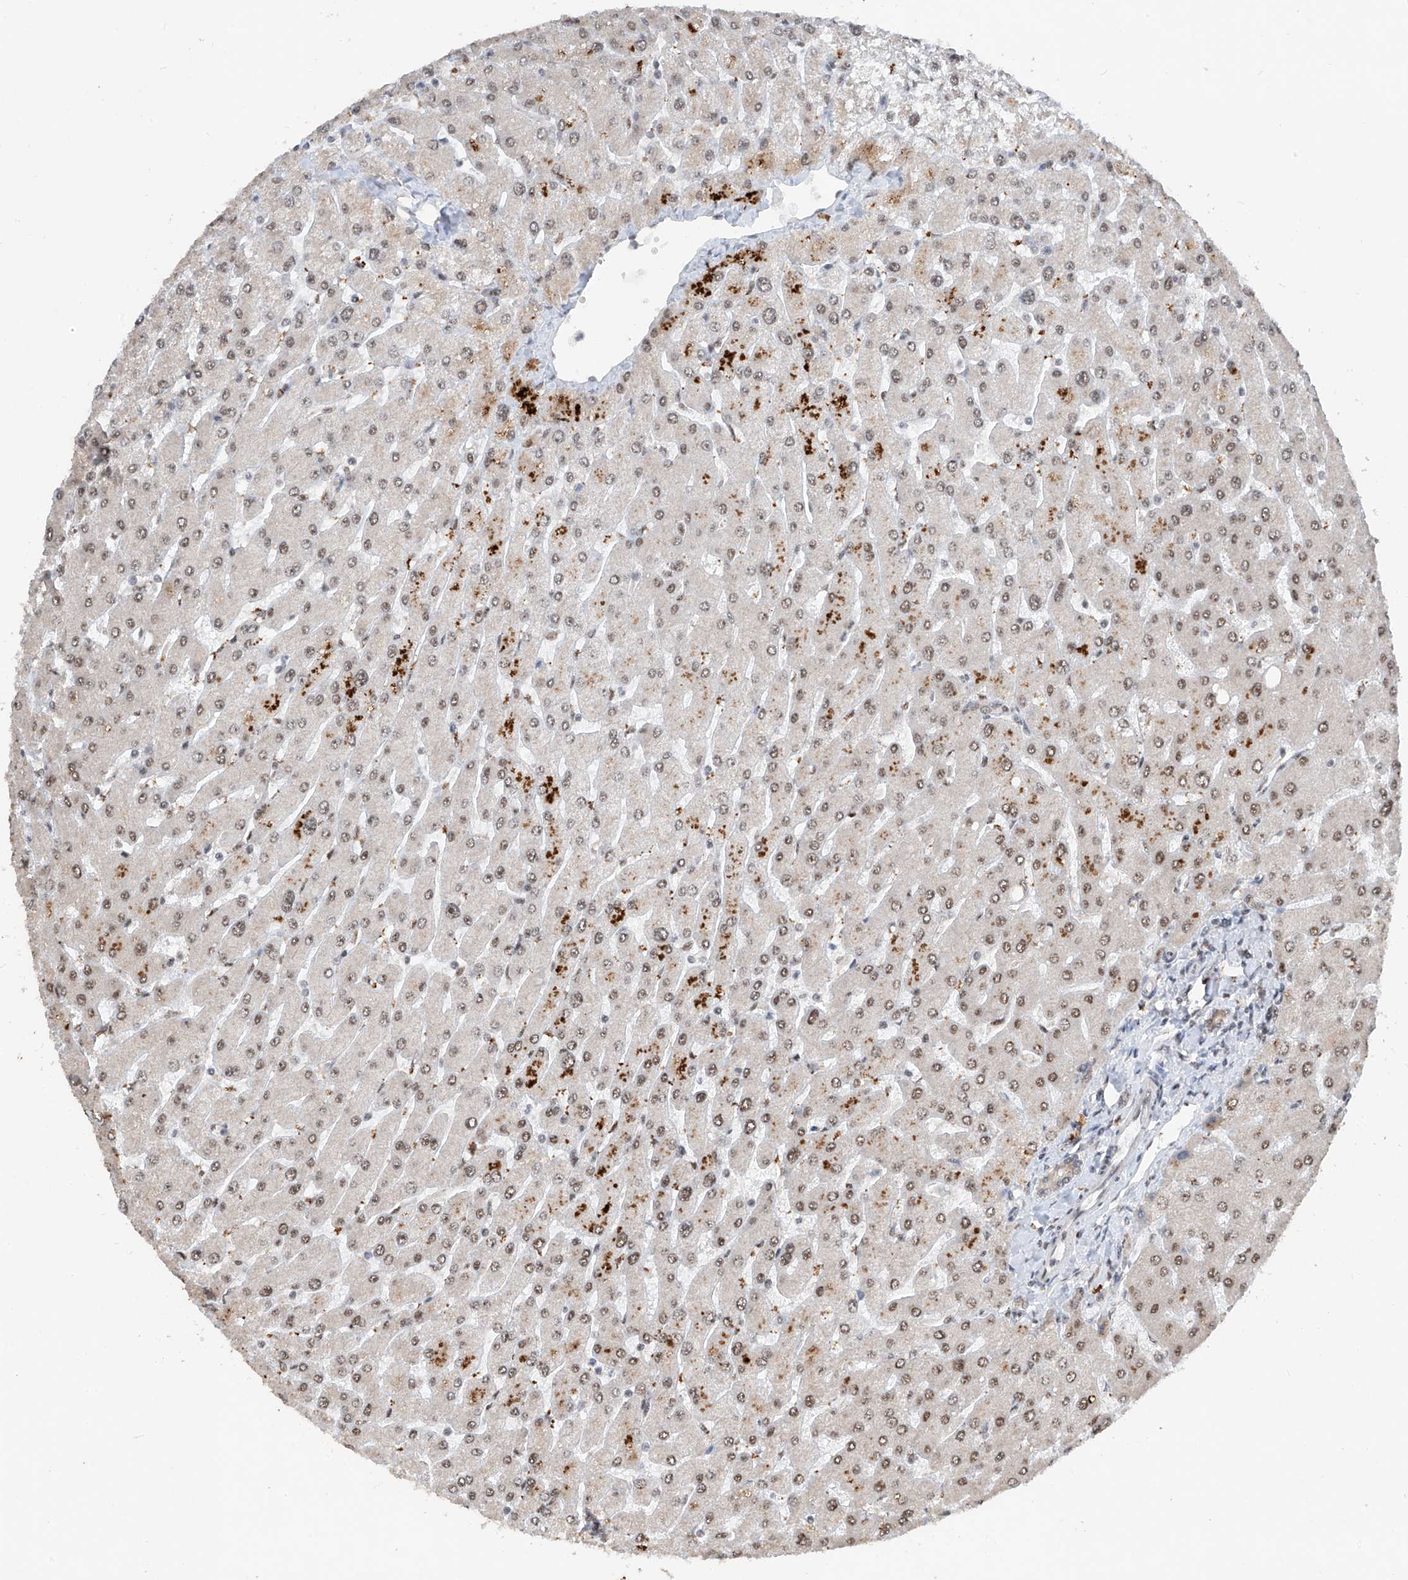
{"staining": {"intensity": "weak", "quantity": ">75%", "location": "nuclear"}, "tissue": "liver", "cell_type": "Cholangiocytes", "image_type": "normal", "snomed": [{"axis": "morphology", "description": "Normal tissue, NOS"}, {"axis": "topography", "description": "Liver"}], "caption": "High-power microscopy captured an immunohistochemistry image of normal liver, revealing weak nuclear staining in approximately >75% of cholangiocytes.", "gene": "RPAIN", "patient": {"sex": "male", "age": 55}}